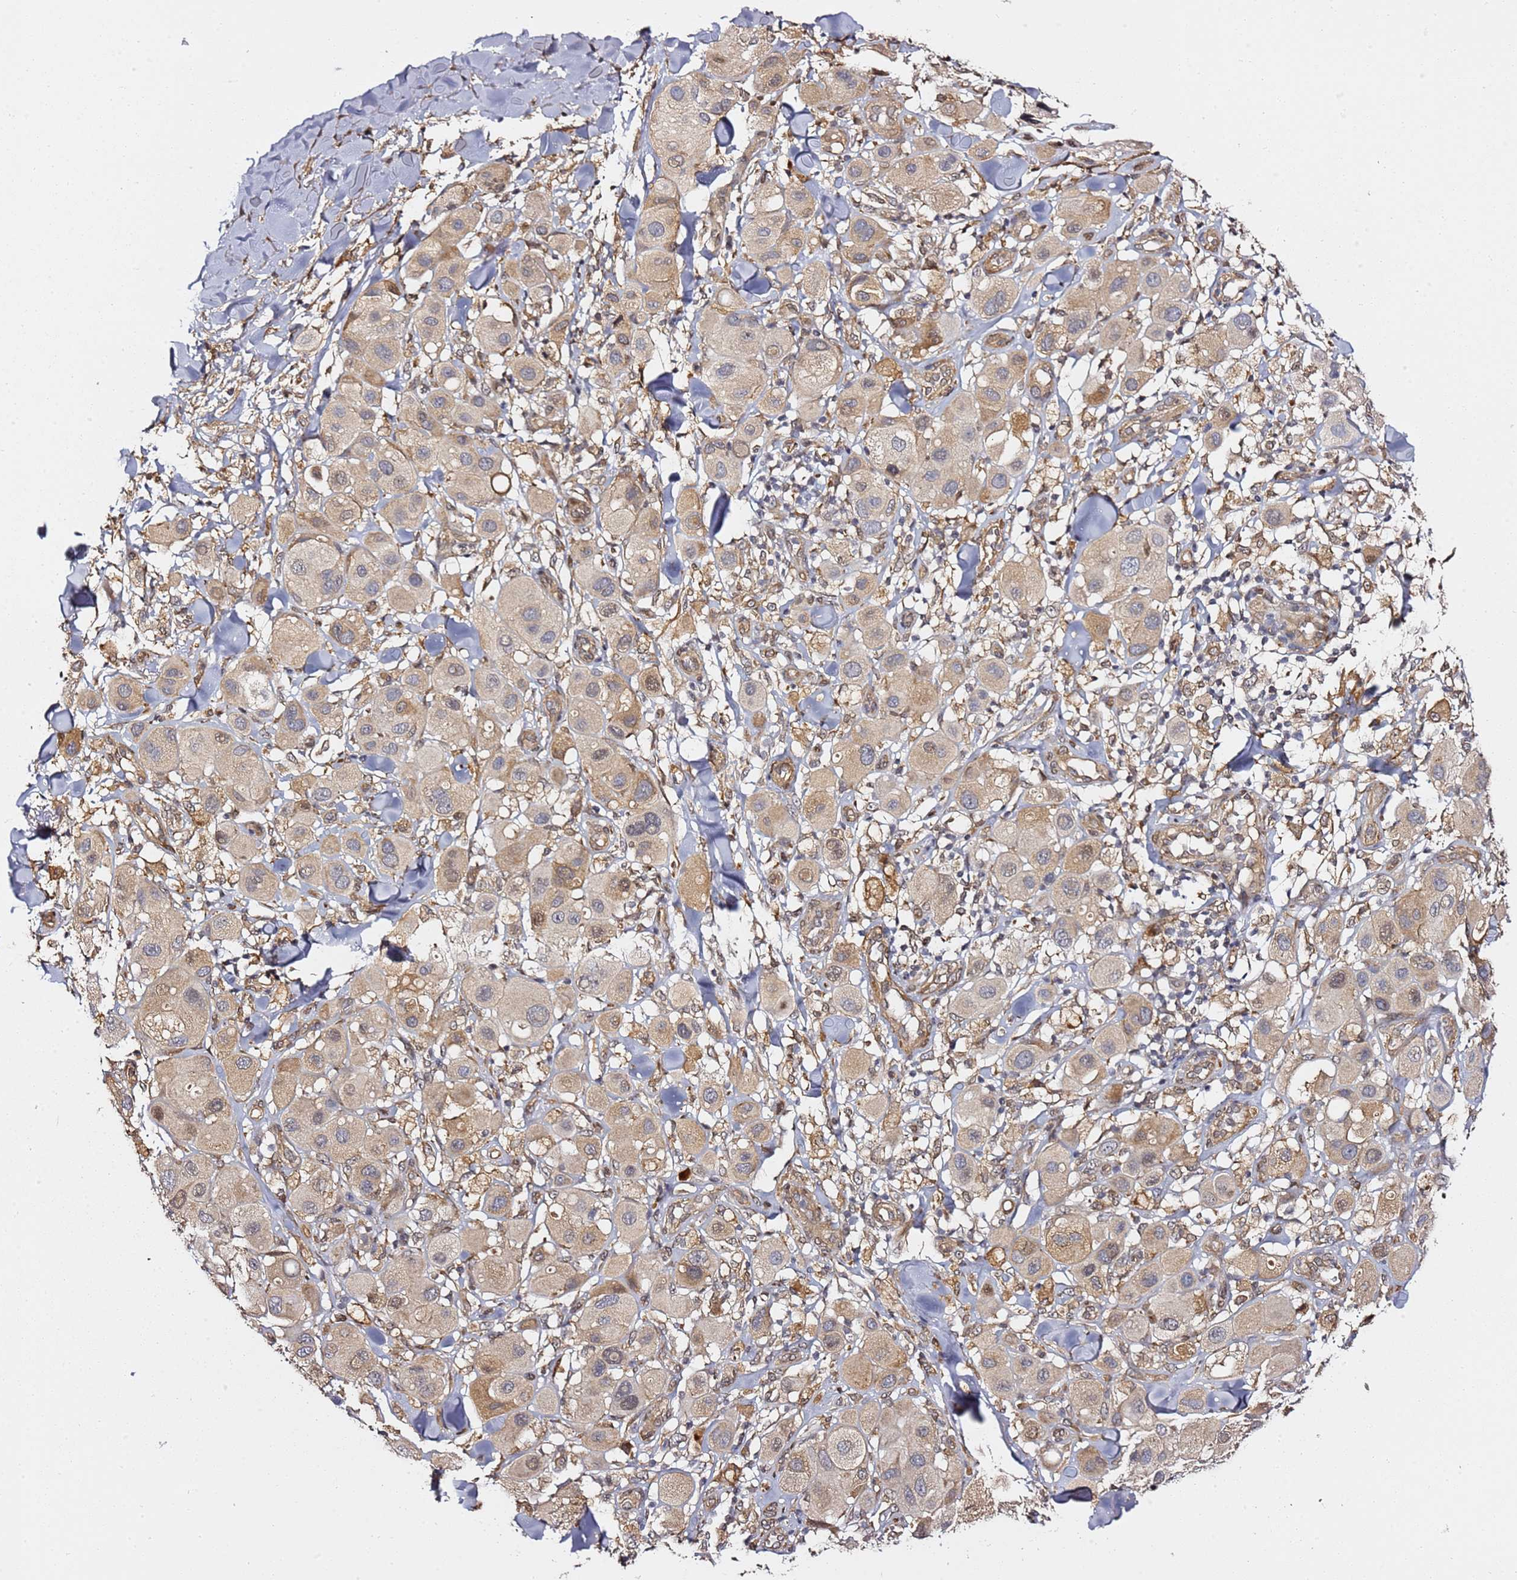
{"staining": {"intensity": "weak", "quantity": "<25%", "location": "cytoplasmic/membranous"}, "tissue": "melanoma", "cell_type": "Tumor cells", "image_type": "cancer", "snomed": [{"axis": "morphology", "description": "Malignant melanoma, Metastatic site"}, {"axis": "topography", "description": "Skin"}], "caption": "Immunohistochemistry of melanoma reveals no expression in tumor cells. (DAB immunohistochemistry, high magnification).", "gene": "PRKAB2", "patient": {"sex": "male", "age": 41}}